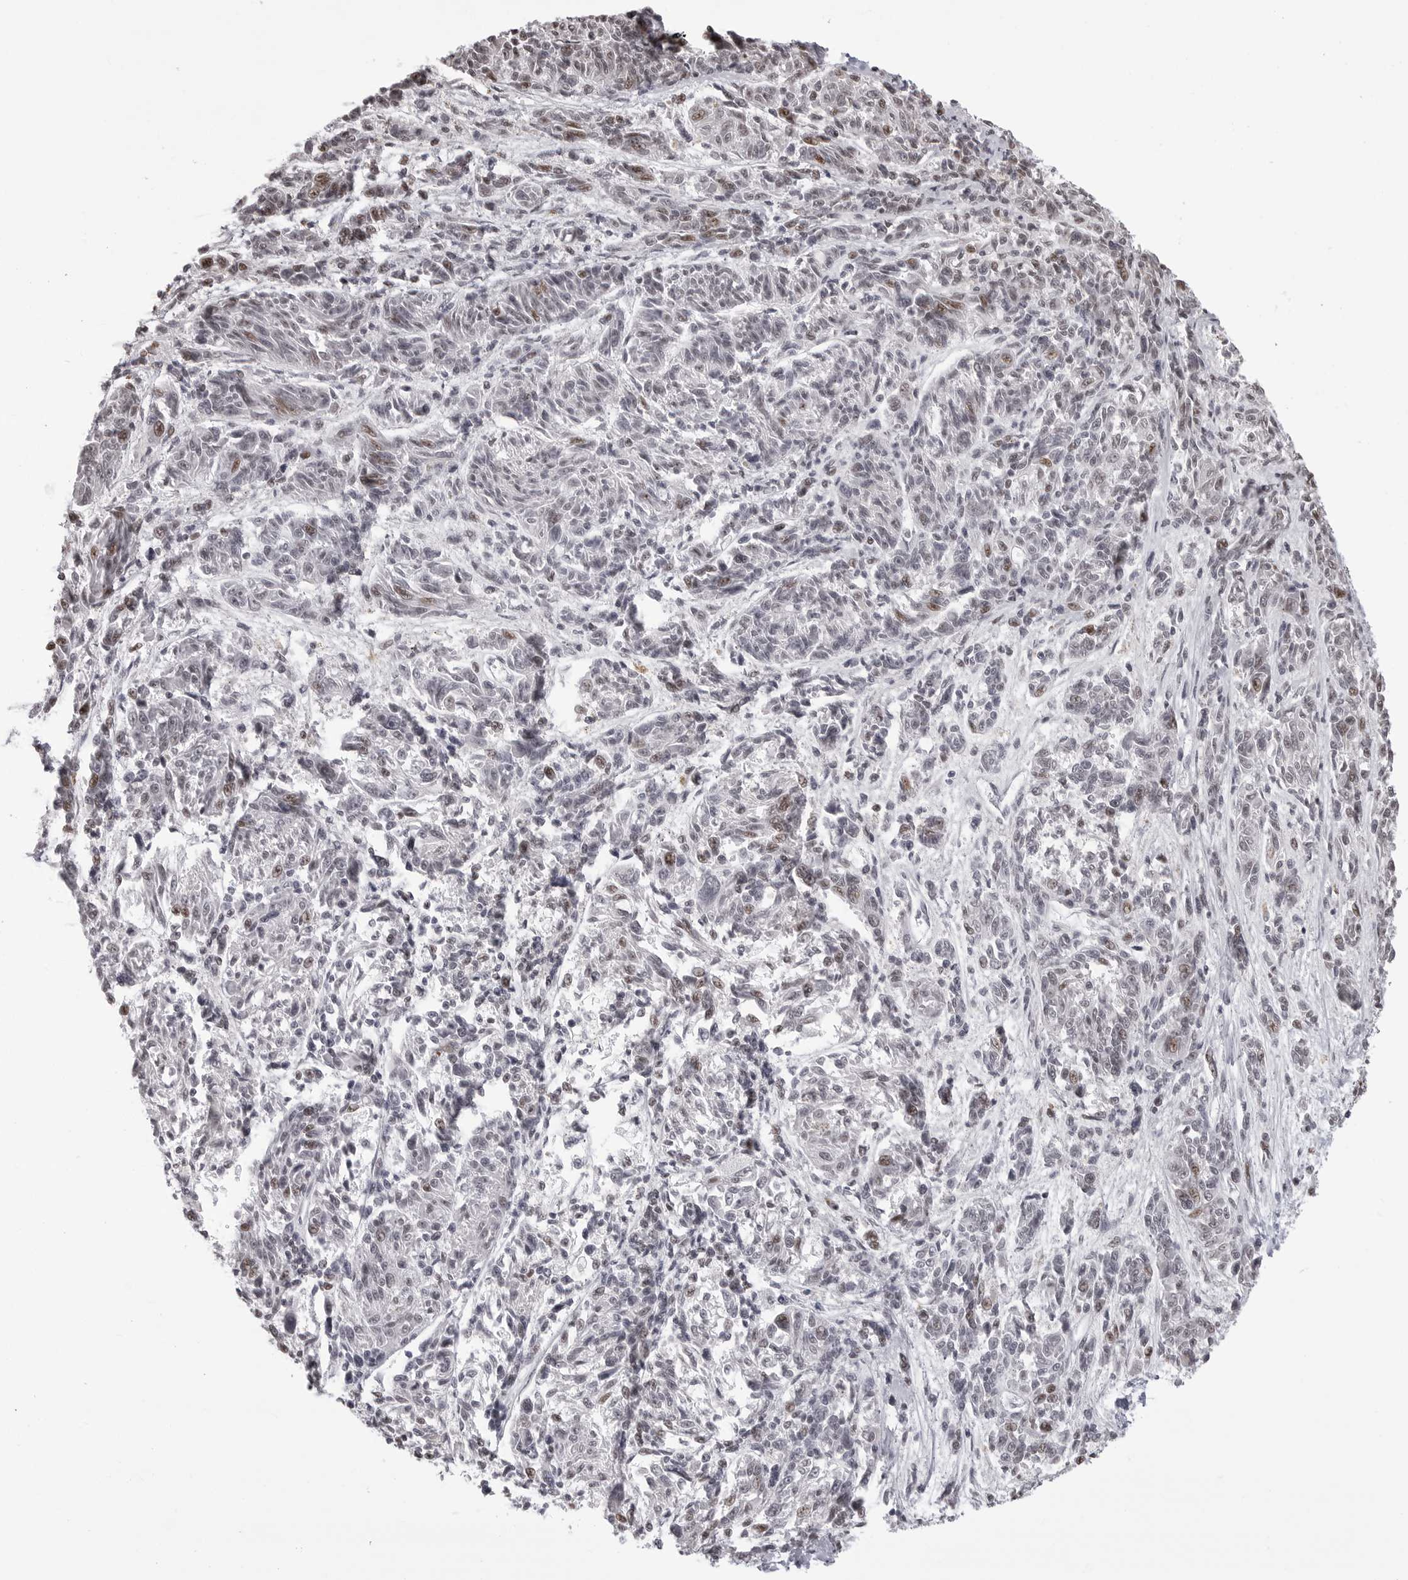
{"staining": {"intensity": "weak", "quantity": "<25%", "location": "nuclear"}, "tissue": "melanoma", "cell_type": "Tumor cells", "image_type": "cancer", "snomed": [{"axis": "morphology", "description": "Malignant melanoma, NOS"}, {"axis": "topography", "description": "Skin"}], "caption": "Immunohistochemistry of human melanoma reveals no expression in tumor cells.", "gene": "PHF3", "patient": {"sex": "male", "age": 53}}